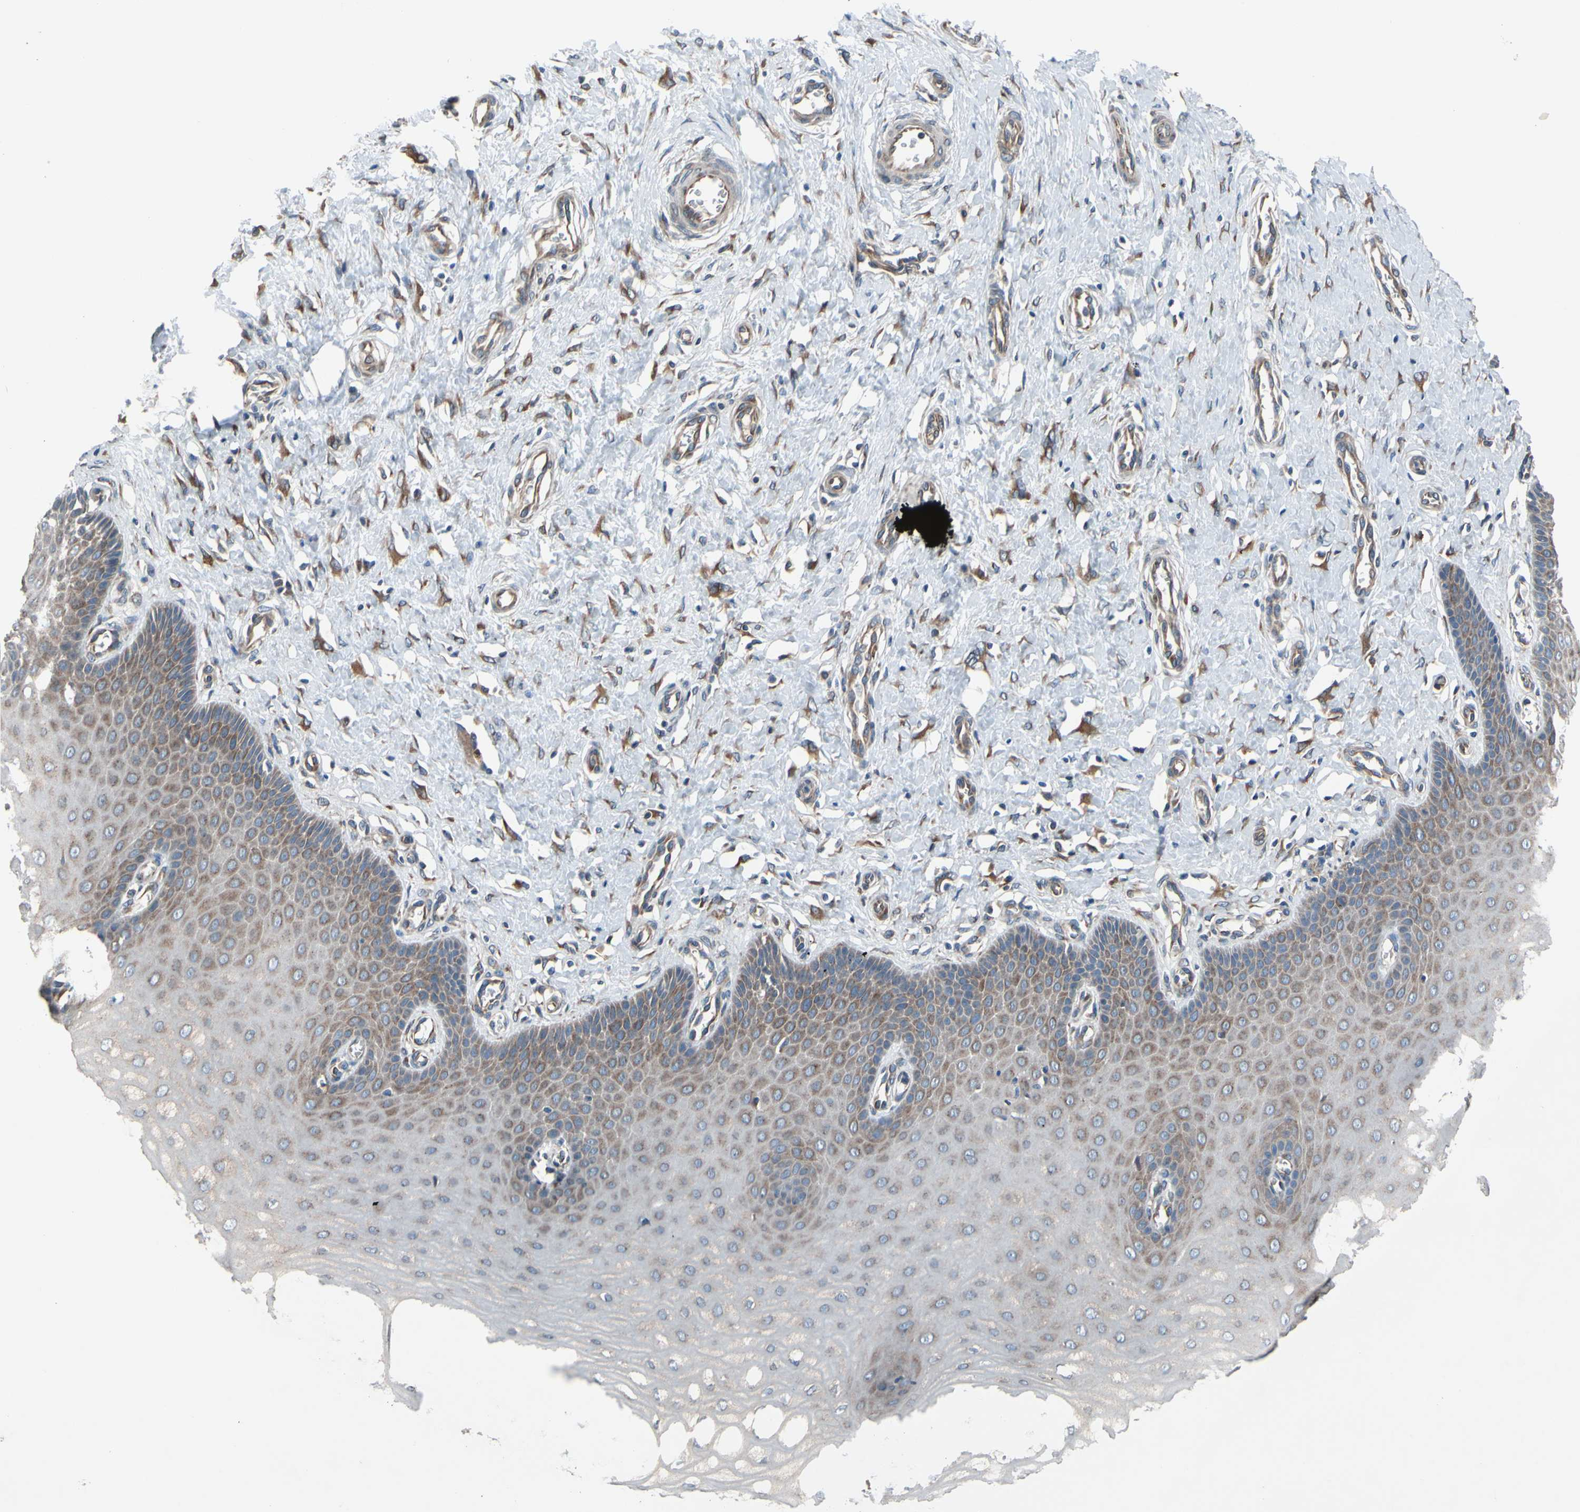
{"staining": {"intensity": "moderate", "quantity": ">75%", "location": "cytoplasmic/membranous"}, "tissue": "cervix", "cell_type": "Glandular cells", "image_type": "normal", "snomed": [{"axis": "morphology", "description": "Normal tissue, NOS"}, {"axis": "topography", "description": "Cervix"}], "caption": "A high-resolution histopathology image shows immunohistochemistry staining of normal cervix, which demonstrates moderate cytoplasmic/membranous positivity in about >75% of glandular cells.", "gene": "CLCC1", "patient": {"sex": "female", "age": 55}}